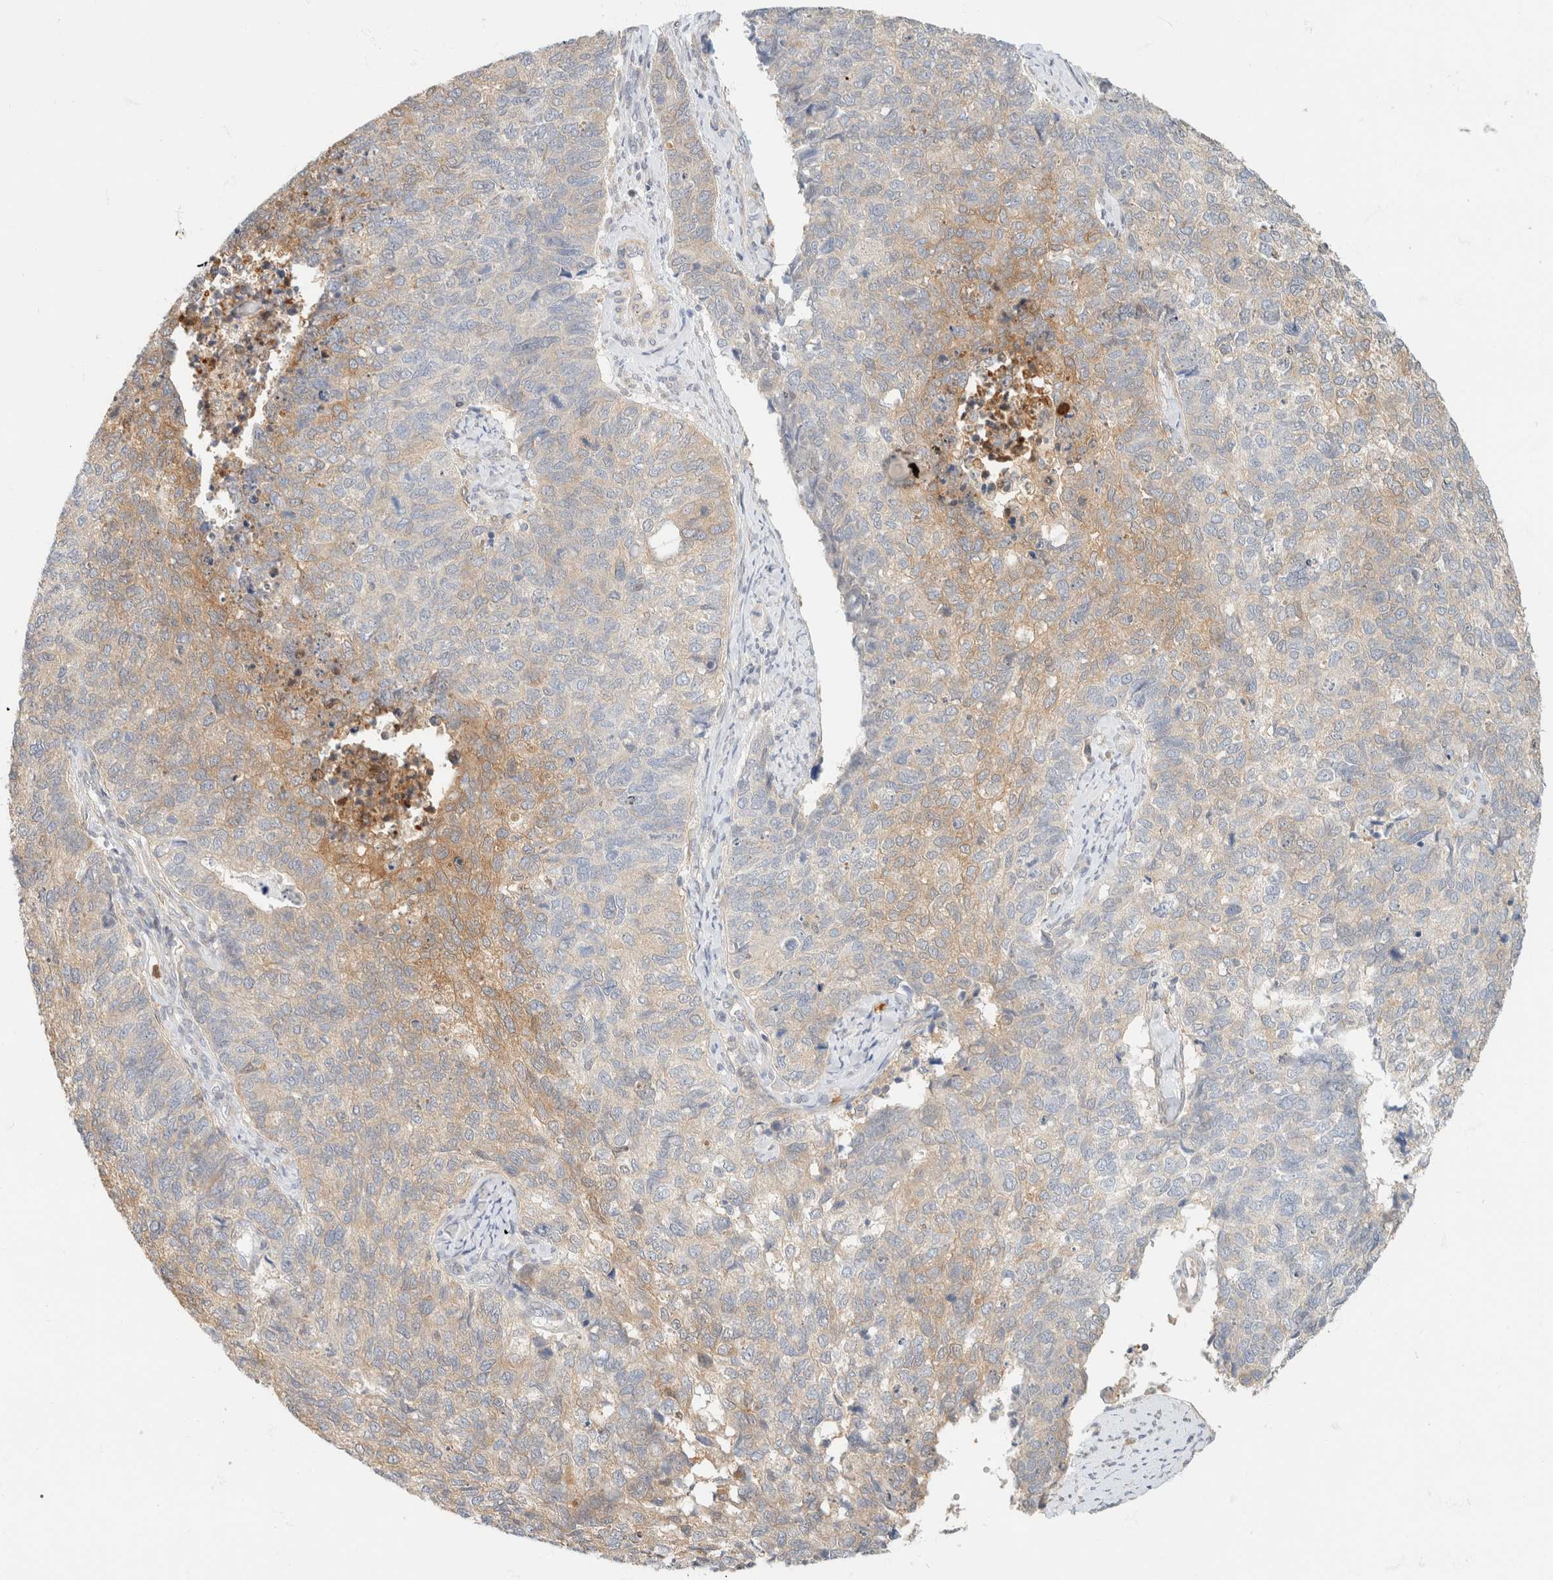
{"staining": {"intensity": "moderate", "quantity": "<25%", "location": "cytoplasmic/membranous"}, "tissue": "cervical cancer", "cell_type": "Tumor cells", "image_type": "cancer", "snomed": [{"axis": "morphology", "description": "Squamous cell carcinoma, NOS"}, {"axis": "topography", "description": "Cervix"}], "caption": "Immunohistochemistry image of cervical squamous cell carcinoma stained for a protein (brown), which displays low levels of moderate cytoplasmic/membranous positivity in about <25% of tumor cells.", "gene": "GPI", "patient": {"sex": "female", "age": 63}}